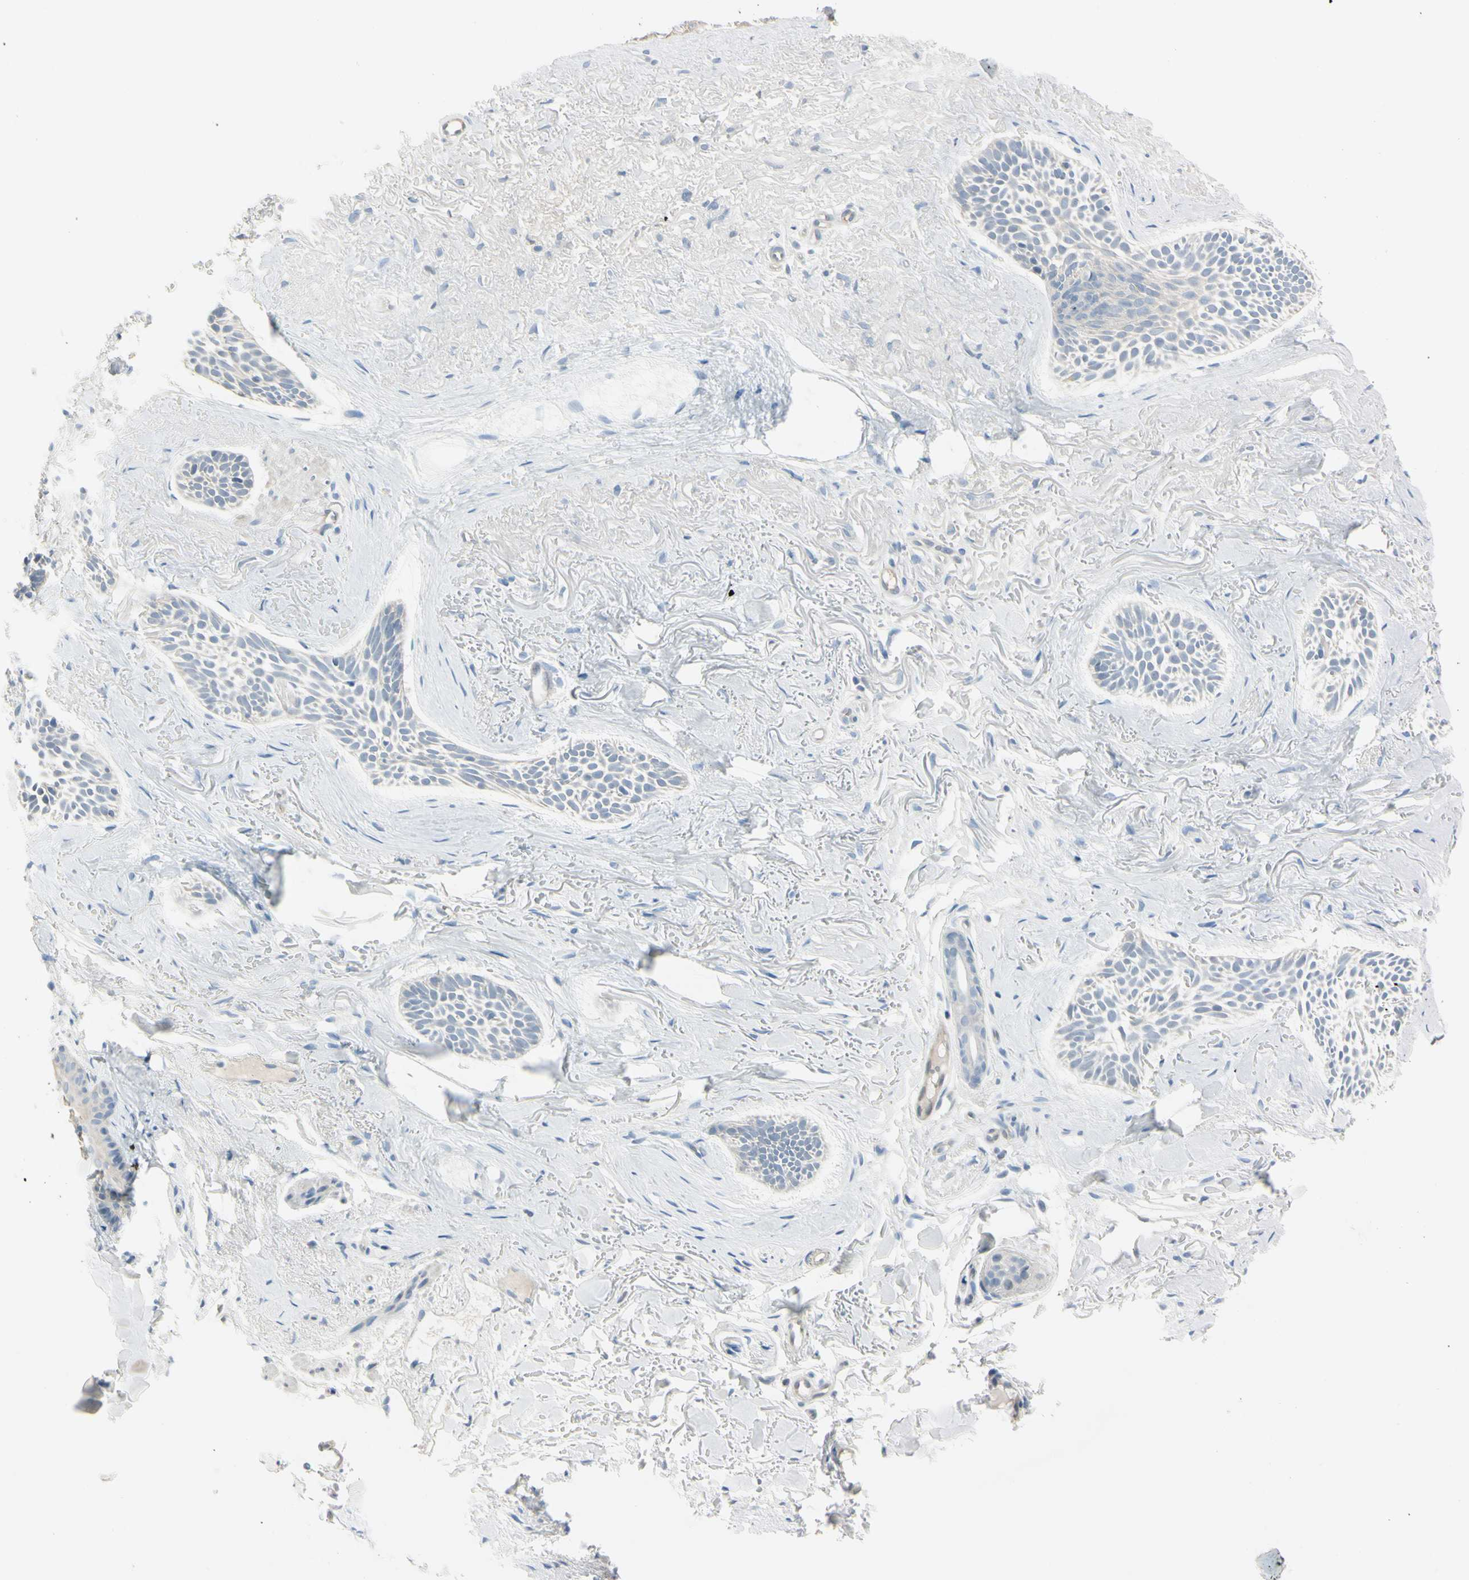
{"staining": {"intensity": "negative", "quantity": "none", "location": "none"}, "tissue": "skin cancer", "cell_type": "Tumor cells", "image_type": "cancer", "snomed": [{"axis": "morphology", "description": "Normal tissue, NOS"}, {"axis": "morphology", "description": "Basal cell carcinoma"}, {"axis": "topography", "description": "Skin"}], "caption": "Basal cell carcinoma (skin) was stained to show a protein in brown. There is no significant staining in tumor cells. (Brightfield microscopy of DAB immunohistochemistry at high magnification).", "gene": "ASB9", "patient": {"sex": "female", "age": 84}}